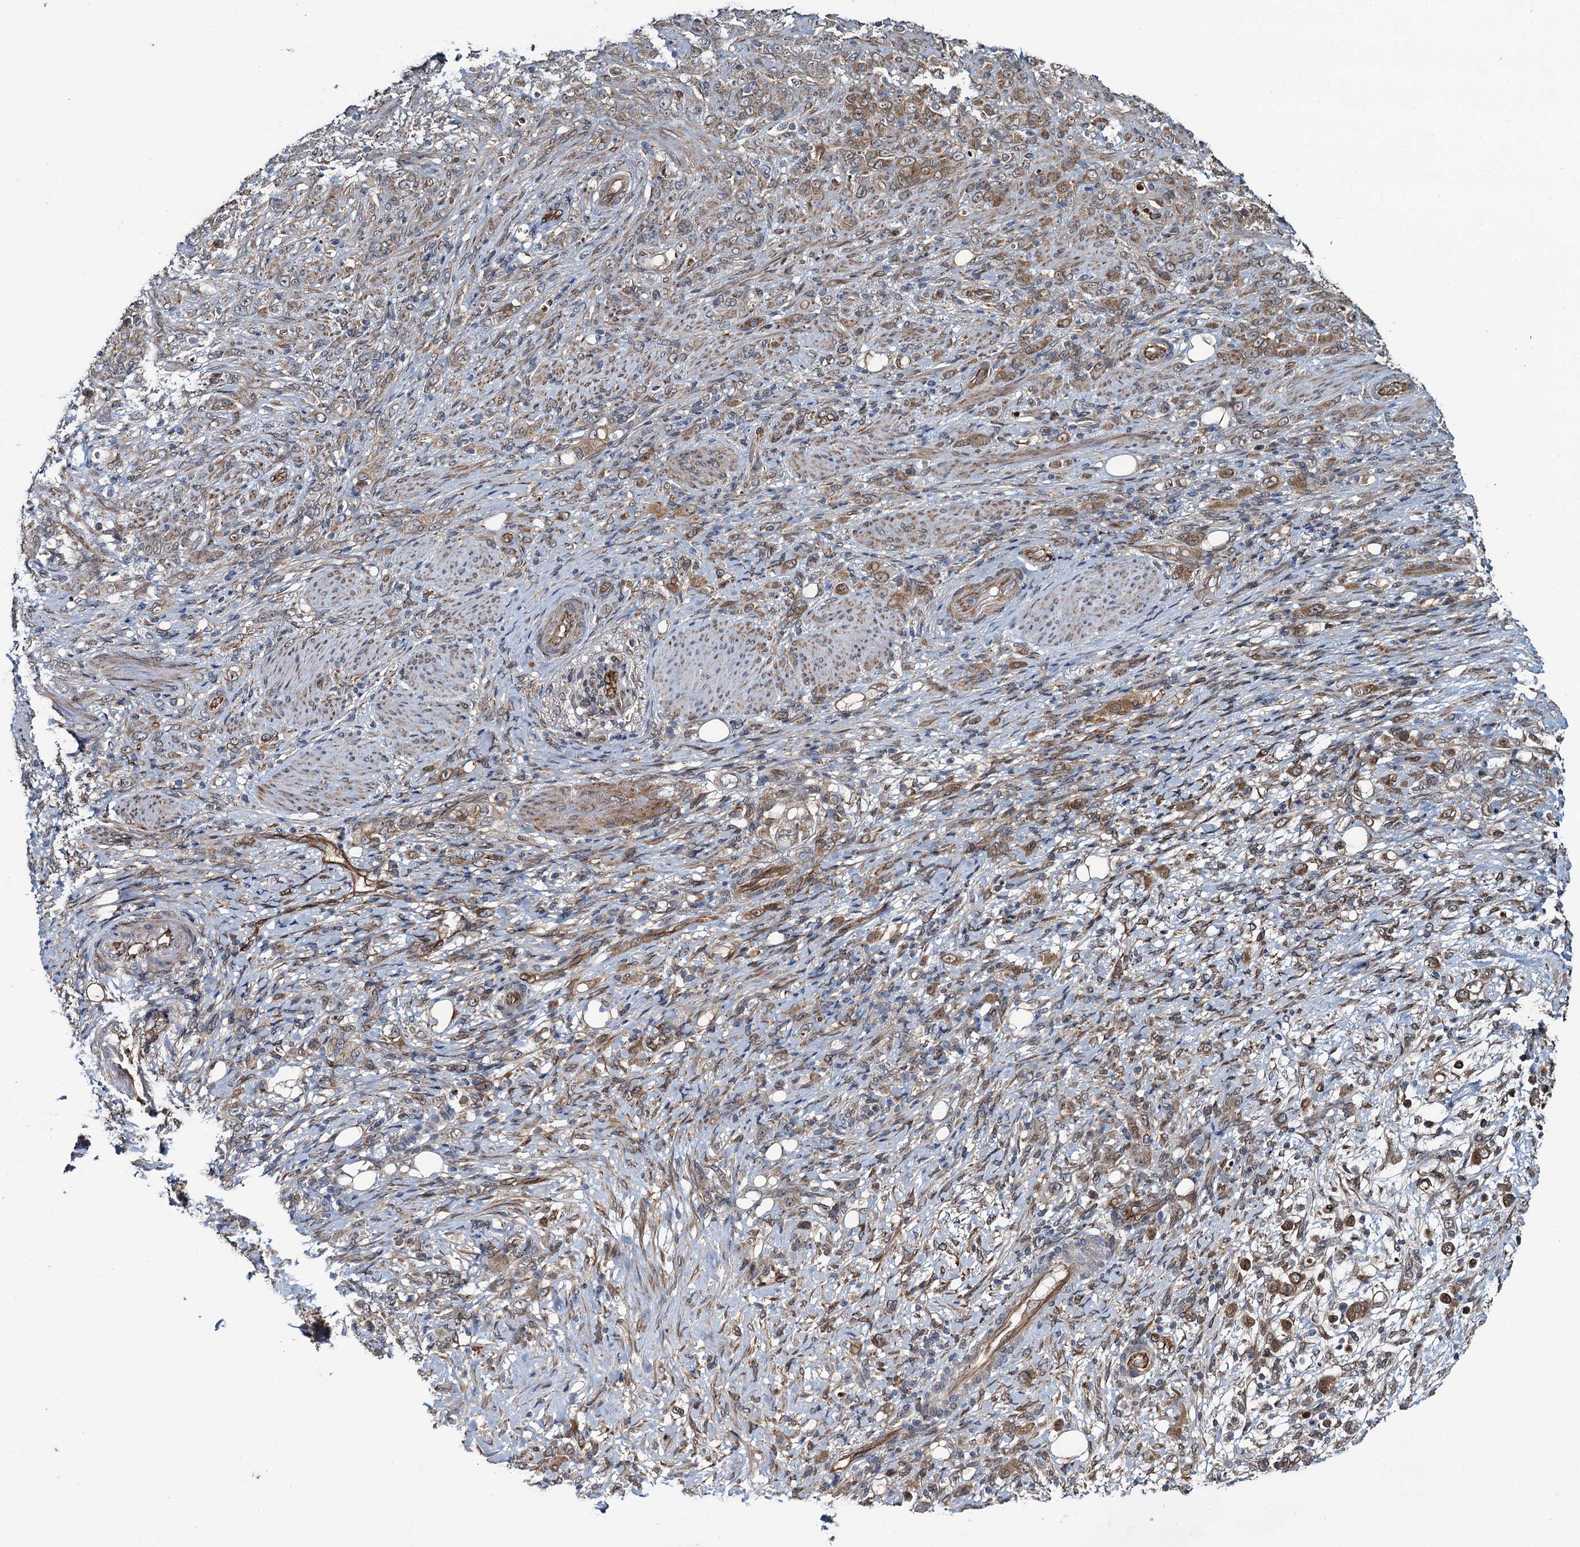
{"staining": {"intensity": "moderate", "quantity": "25%-75%", "location": "cytoplasmic/membranous"}, "tissue": "stomach cancer", "cell_type": "Tumor cells", "image_type": "cancer", "snomed": [{"axis": "morphology", "description": "Adenocarcinoma, NOS"}, {"axis": "topography", "description": "Stomach"}], "caption": "Immunohistochemical staining of human stomach cancer shows moderate cytoplasmic/membranous protein staining in approximately 25%-75% of tumor cells.", "gene": "EVX2", "patient": {"sex": "female", "age": 79}}